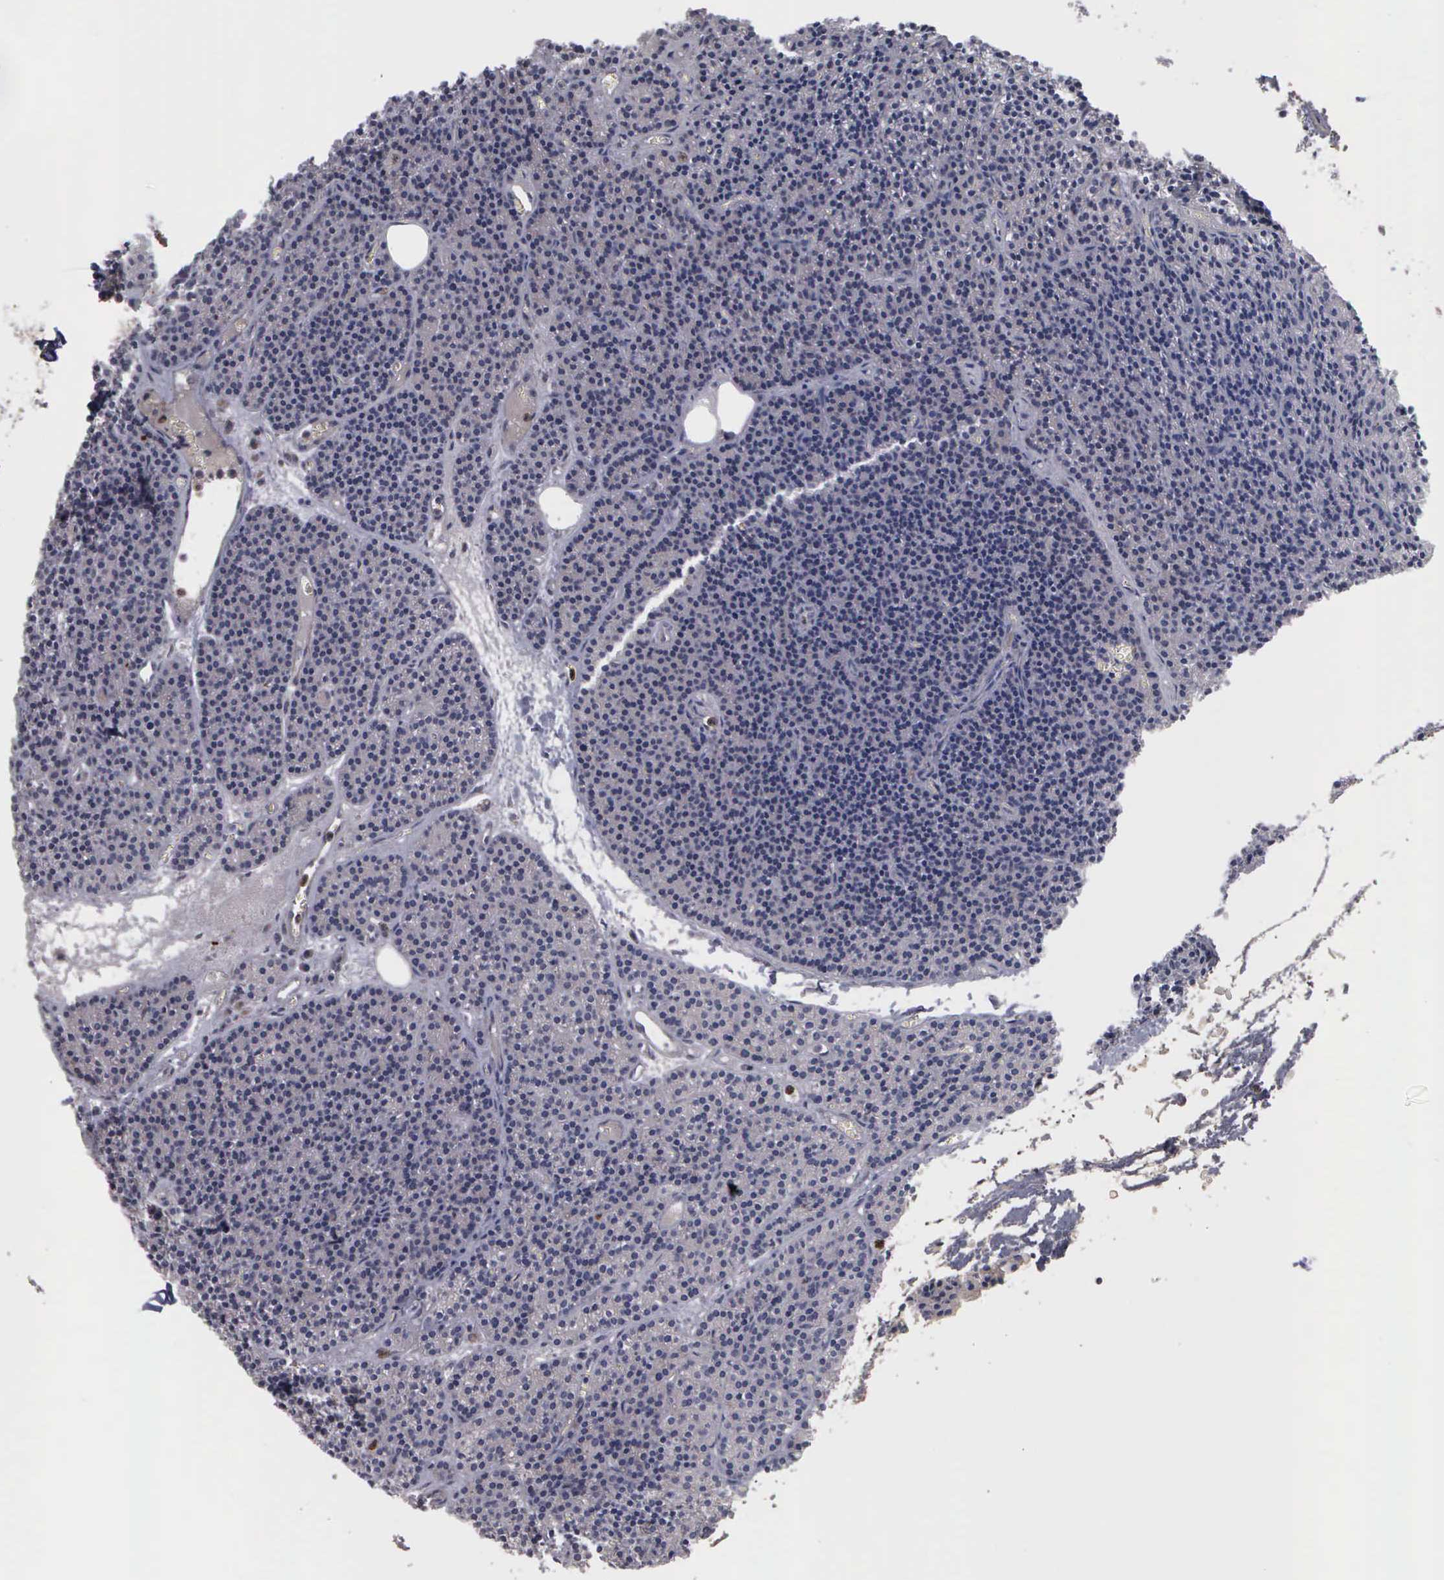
{"staining": {"intensity": "negative", "quantity": "none", "location": "none"}, "tissue": "parathyroid gland", "cell_type": "Glandular cells", "image_type": "normal", "snomed": [{"axis": "morphology", "description": "Normal tissue, NOS"}, {"axis": "topography", "description": "Parathyroid gland"}], "caption": "The histopathology image exhibits no staining of glandular cells in benign parathyroid gland.", "gene": "MMP9", "patient": {"sex": "male", "age": 57}}